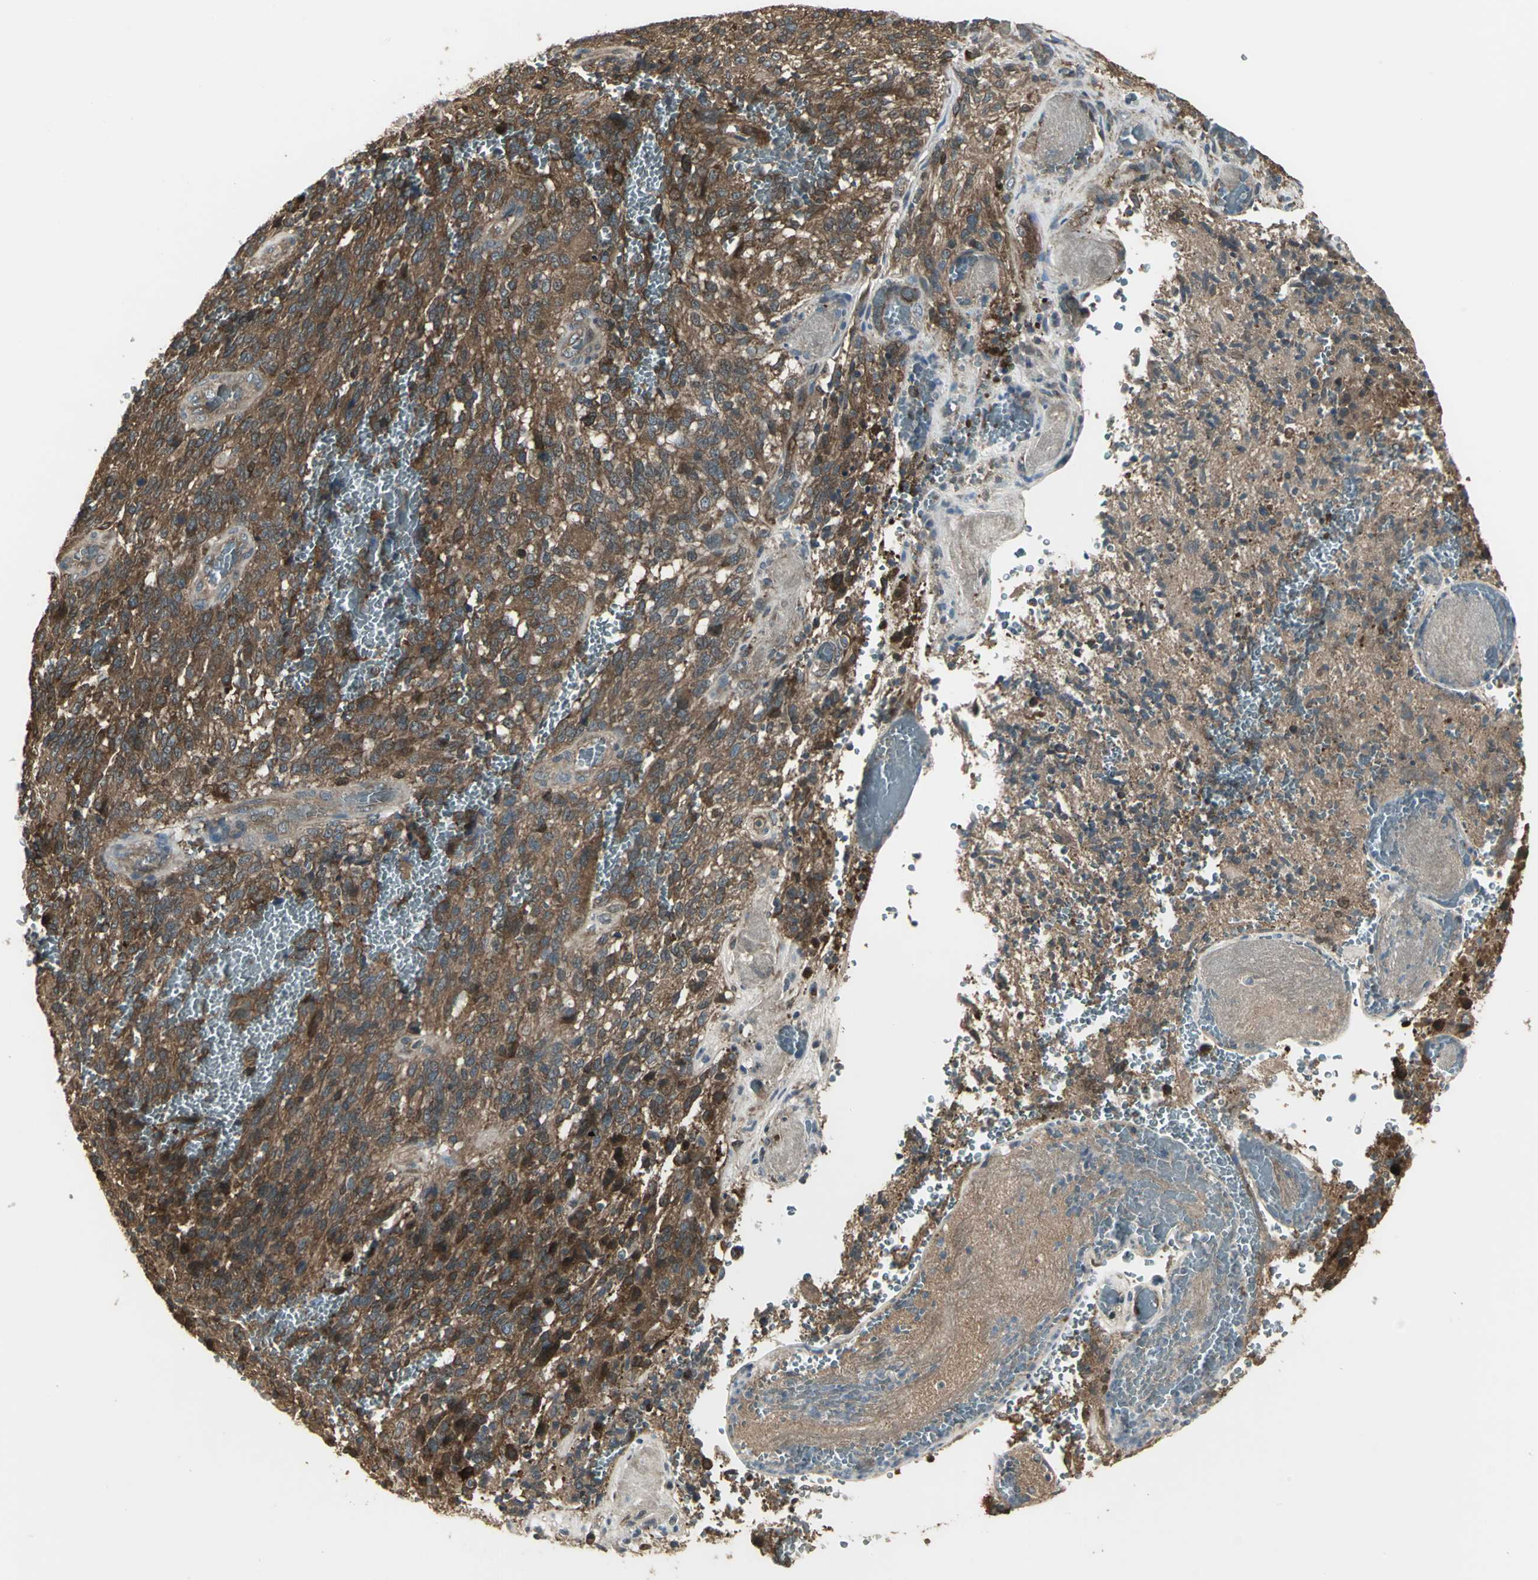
{"staining": {"intensity": "moderate", "quantity": ">75%", "location": "cytoplasmic/membranous"}, "tissue": "glioma", "cell_type": "Tumor cells", "image_type": "cancer", "snomed": [{"axis": "morphology", "description": "Normal tissue, NOS"}, {"axis": "morphology", "description": "Glioma, malignant, High grade"}, {"axis": "topography", "description": "Cerebral cortex"}], "caption": "This is a histology image of immunohistochemistry staining of glioma, which shows moderate expression in the cytoplasmic/membranous of tumor cells.", "gene": "PRXL2B", "patient": {"sex": "male", "age": 56}}